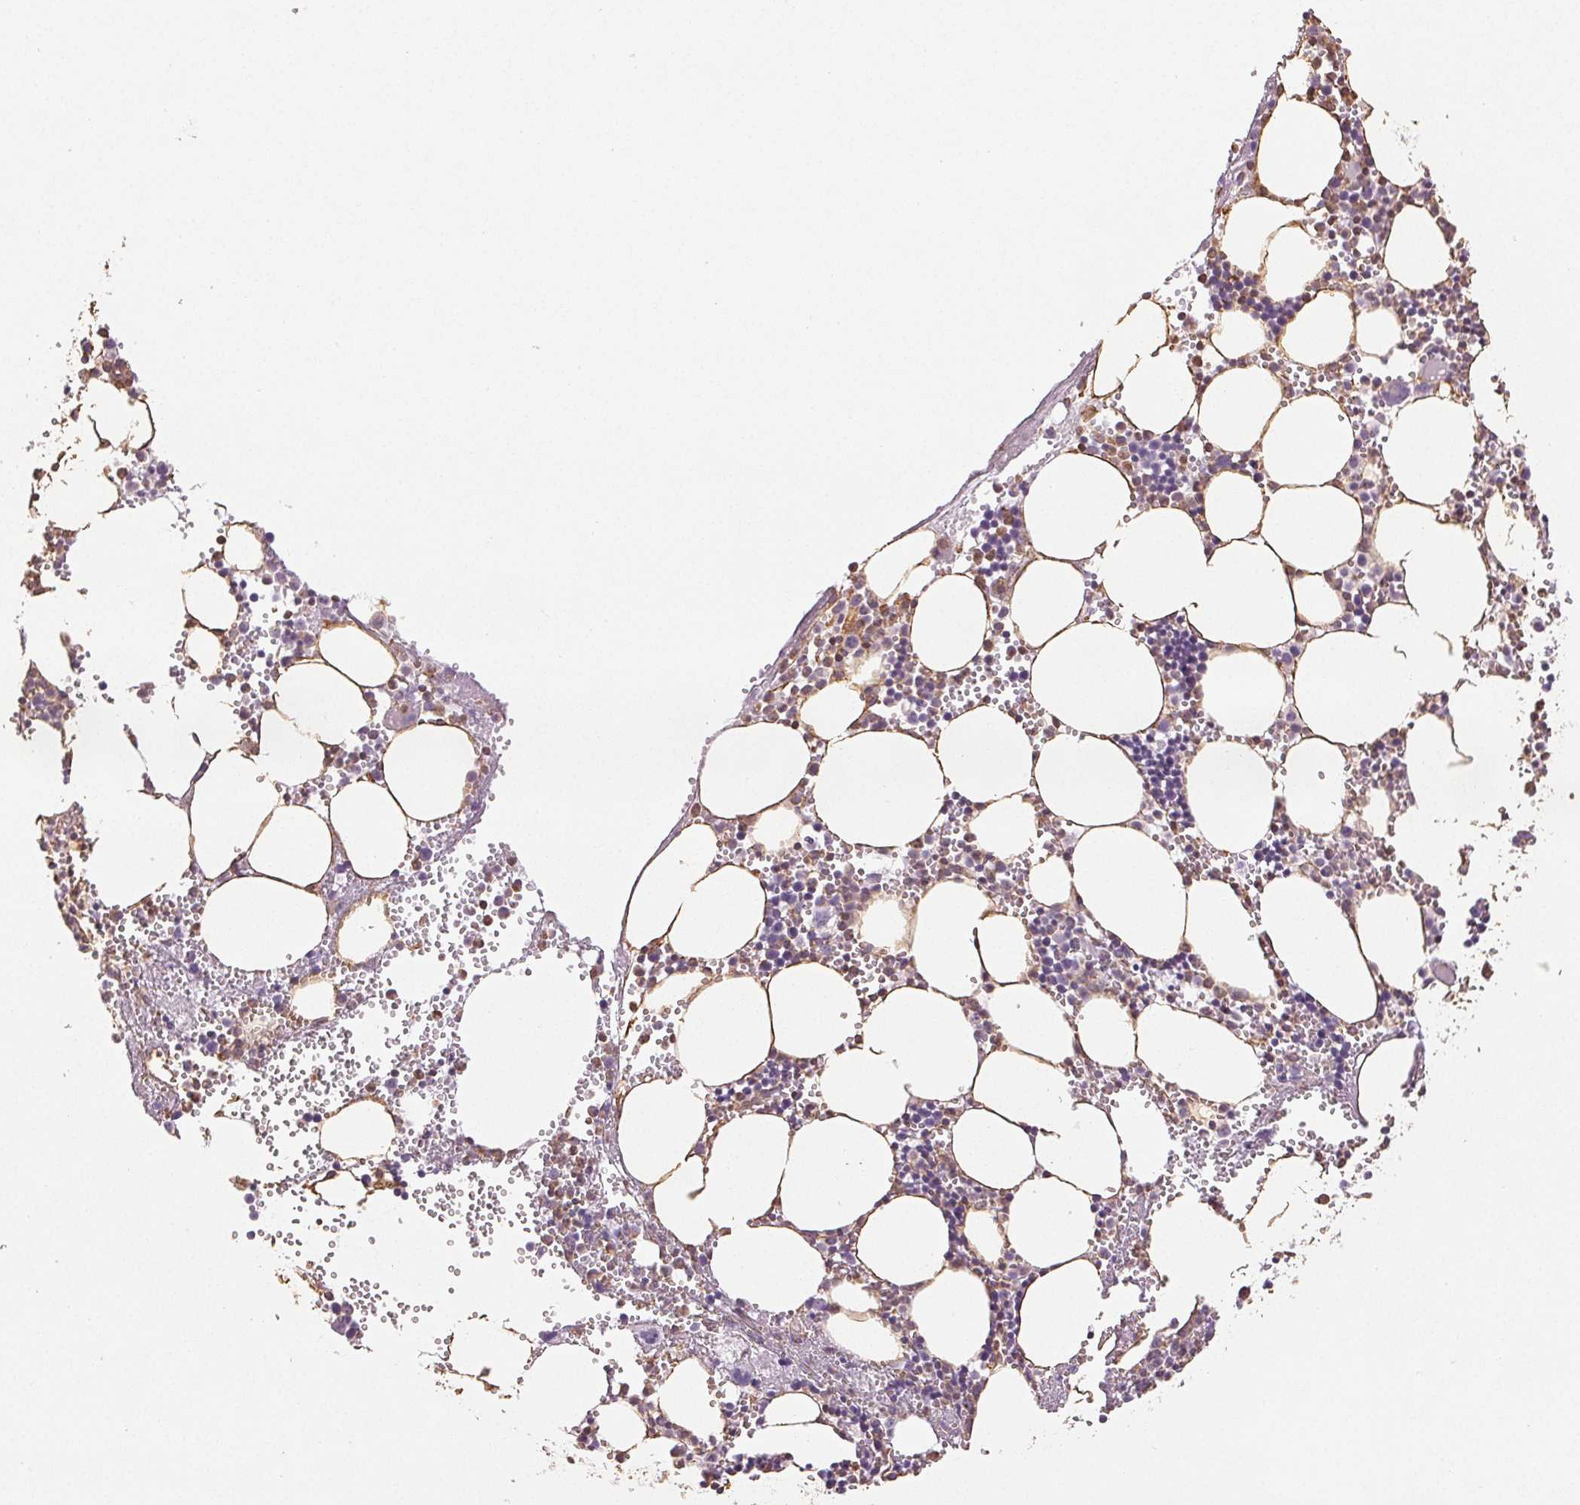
{"staining": {"intensity": "weak", "quantity": "<25%", "location": "cytoplasmic/membranous"}, "tissue": "bone marrow", "cell_type": "Hematopoietic cells", "image_type": "normal", "snomed": [{"axis": "morphology", "description": "Normal tissue, NOS"}, {"axis": "topography", "description": "Bone marrow"}], "caption": "Immunohistochemistry image of normal bone marrow: bone marrow stained with DAB exhibits no significant protein positivity in hematopoietic cells.", "gene": "COL7A1", "patient": {"sex": "male", "age": 89}}